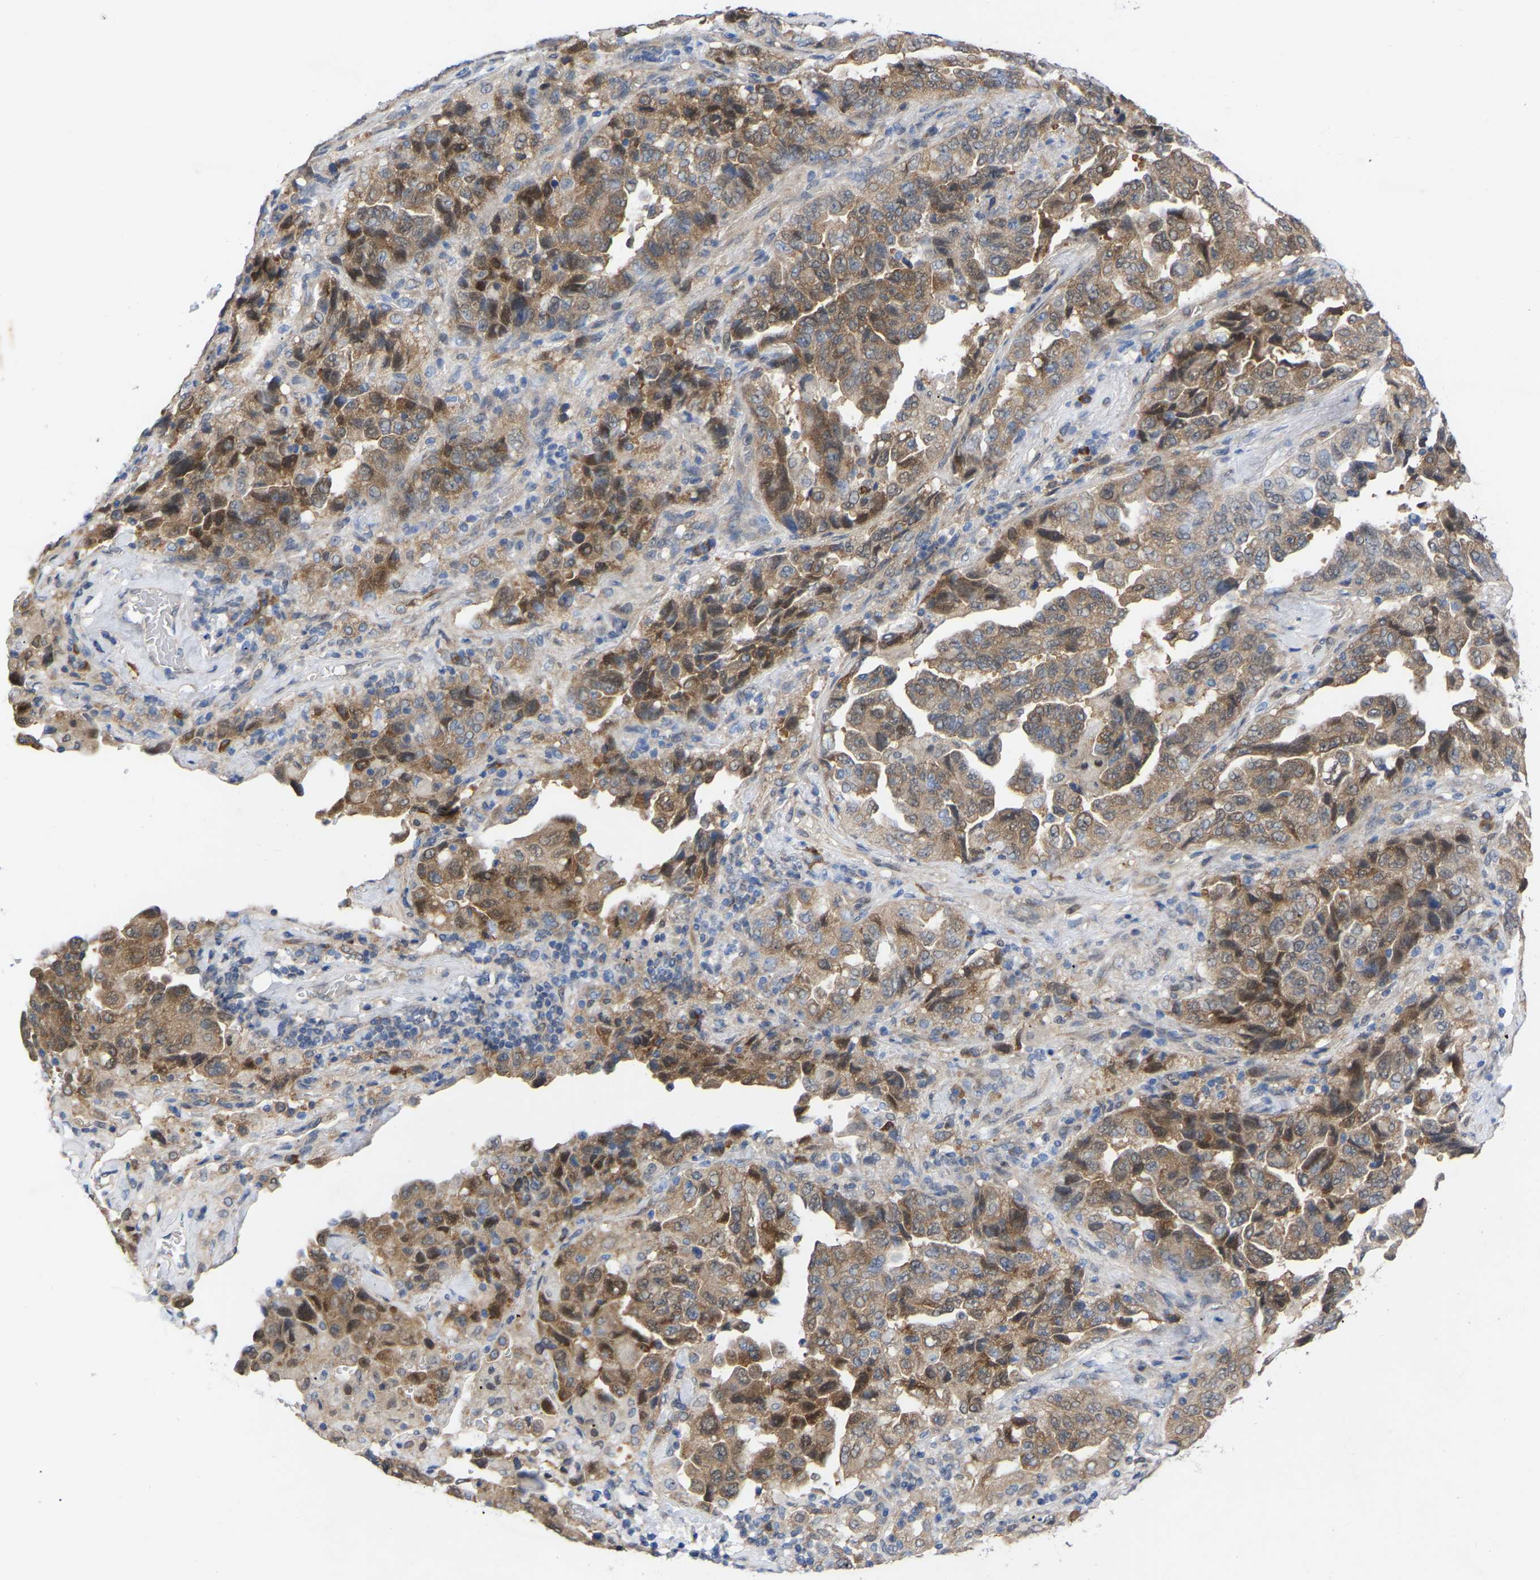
{"staining": {"intensity": "moderate", "quantity": ">75%", "location": "cytoplasmic/membranous"}, "tissue": "lung cancer", "cell_type": "Tumor cells", "image_type": "cancer", "snomed": [{"axis": "morphology", "description": "Adenocarcinoma, NOS"}, {"axis": "topography", "description": "Lung"}], "caption": "Lung cancer (adenocarcinoma) was stained to show a protein in brown. There is medium levels of moderate cytoplasmic/membranous staining in about >75% of tumor cells.", "gene": "UBE4B", "patient": {"sex": "female", "age": 51}}